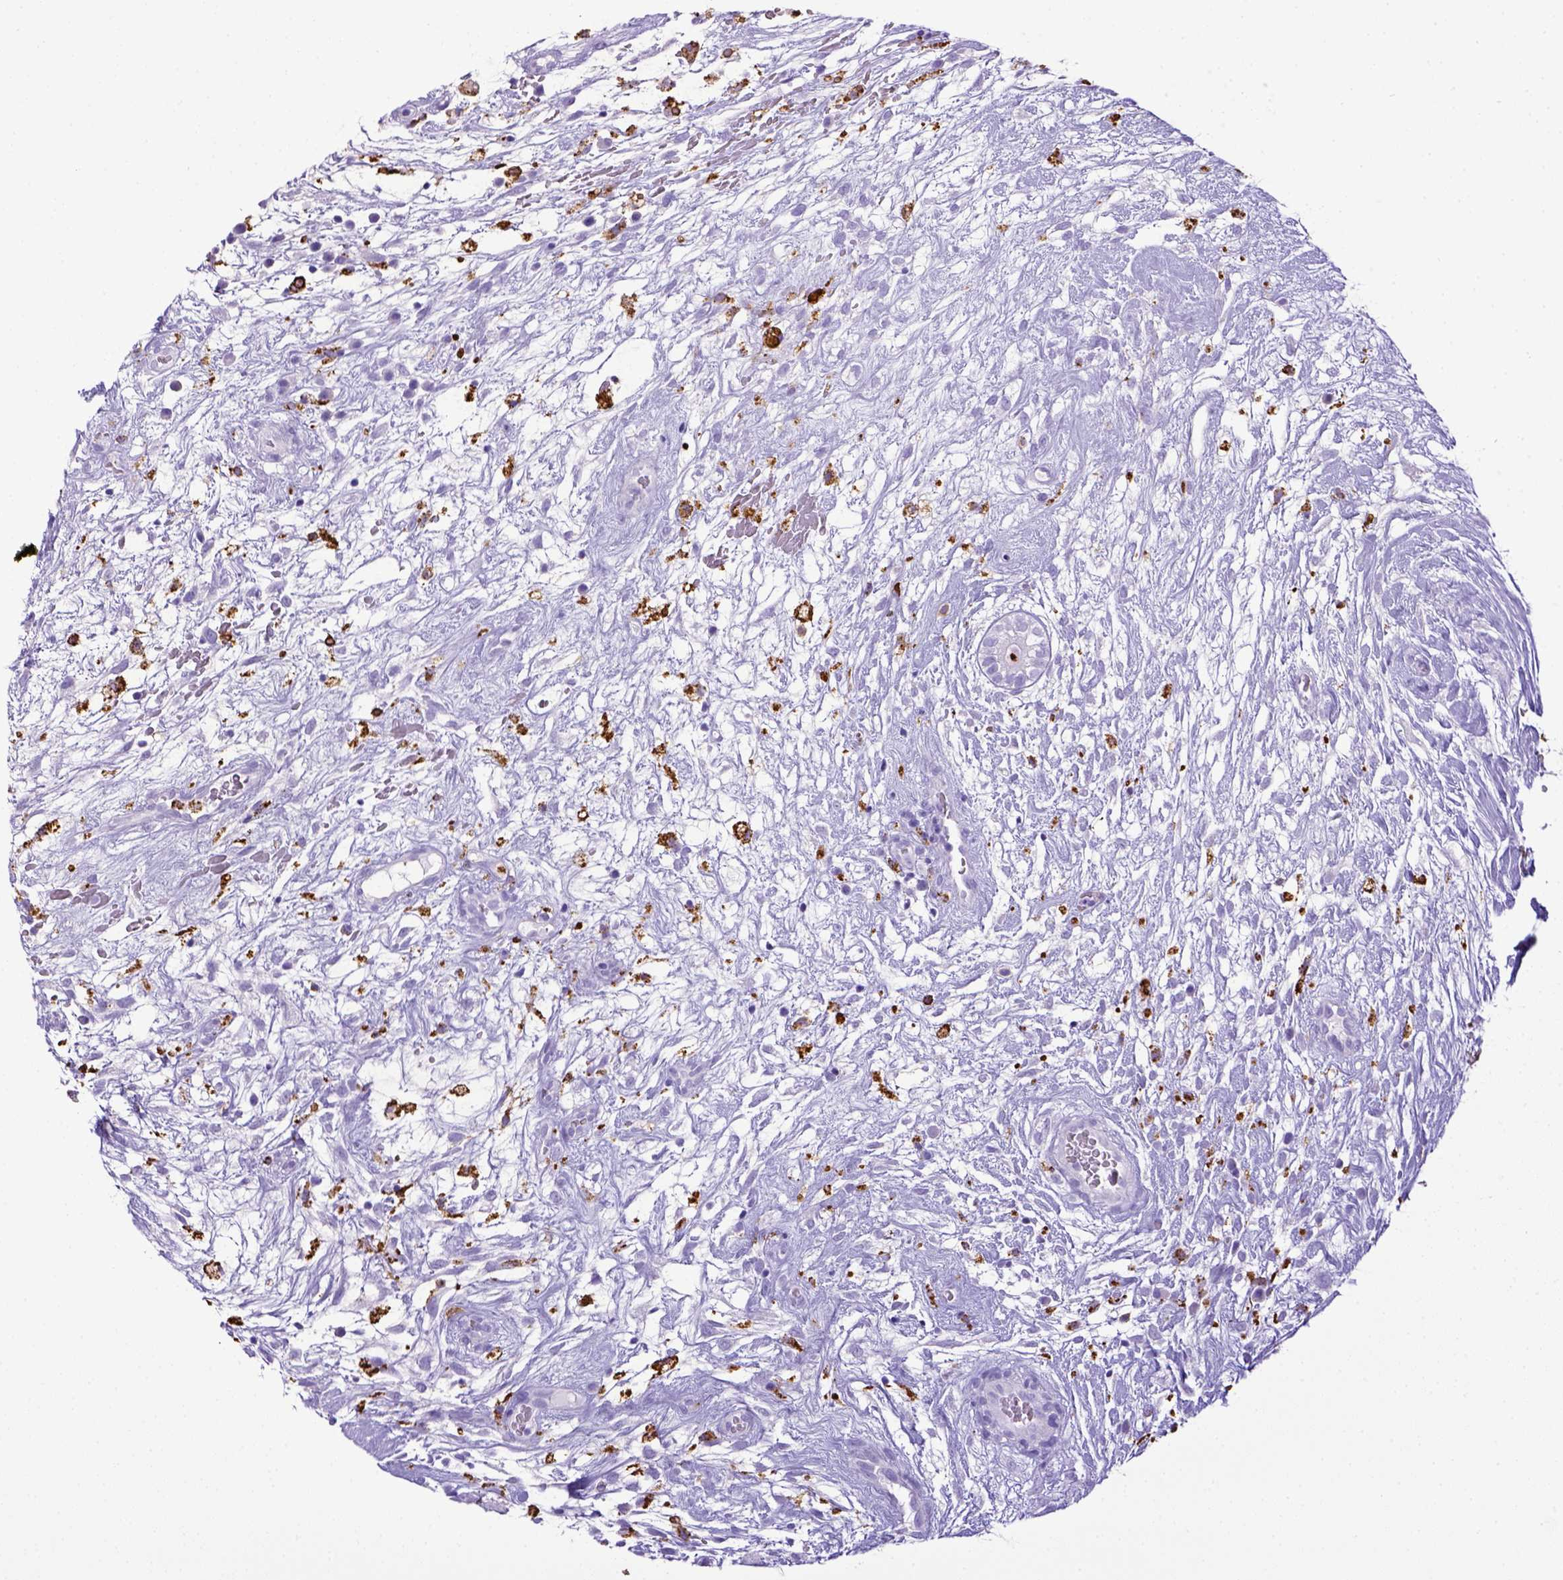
{"staining": {"intensity": "negative", "quantity": "none", "location": "none"}, "tissue": "testis cancer", "cell_type": "Tumor cells", "image_type": "cancer", "snomed": [{"axis": "morphology", "description": "Normal tissue, NOS"}, {"axis": "morphology", "description": "Carcinoma, Embryonal, NOS"}, {"axis": "topography", "description": "Testis"}], "caption": "IHC image of neoplastic tissue: human embryonal carcinoma (testis) stained with DAB (3,3'-diaminobenzidine) displays no significant protein staining in tumor cells.", "gene": "CD68", "patient": {"sex": "male", "age": 32}}